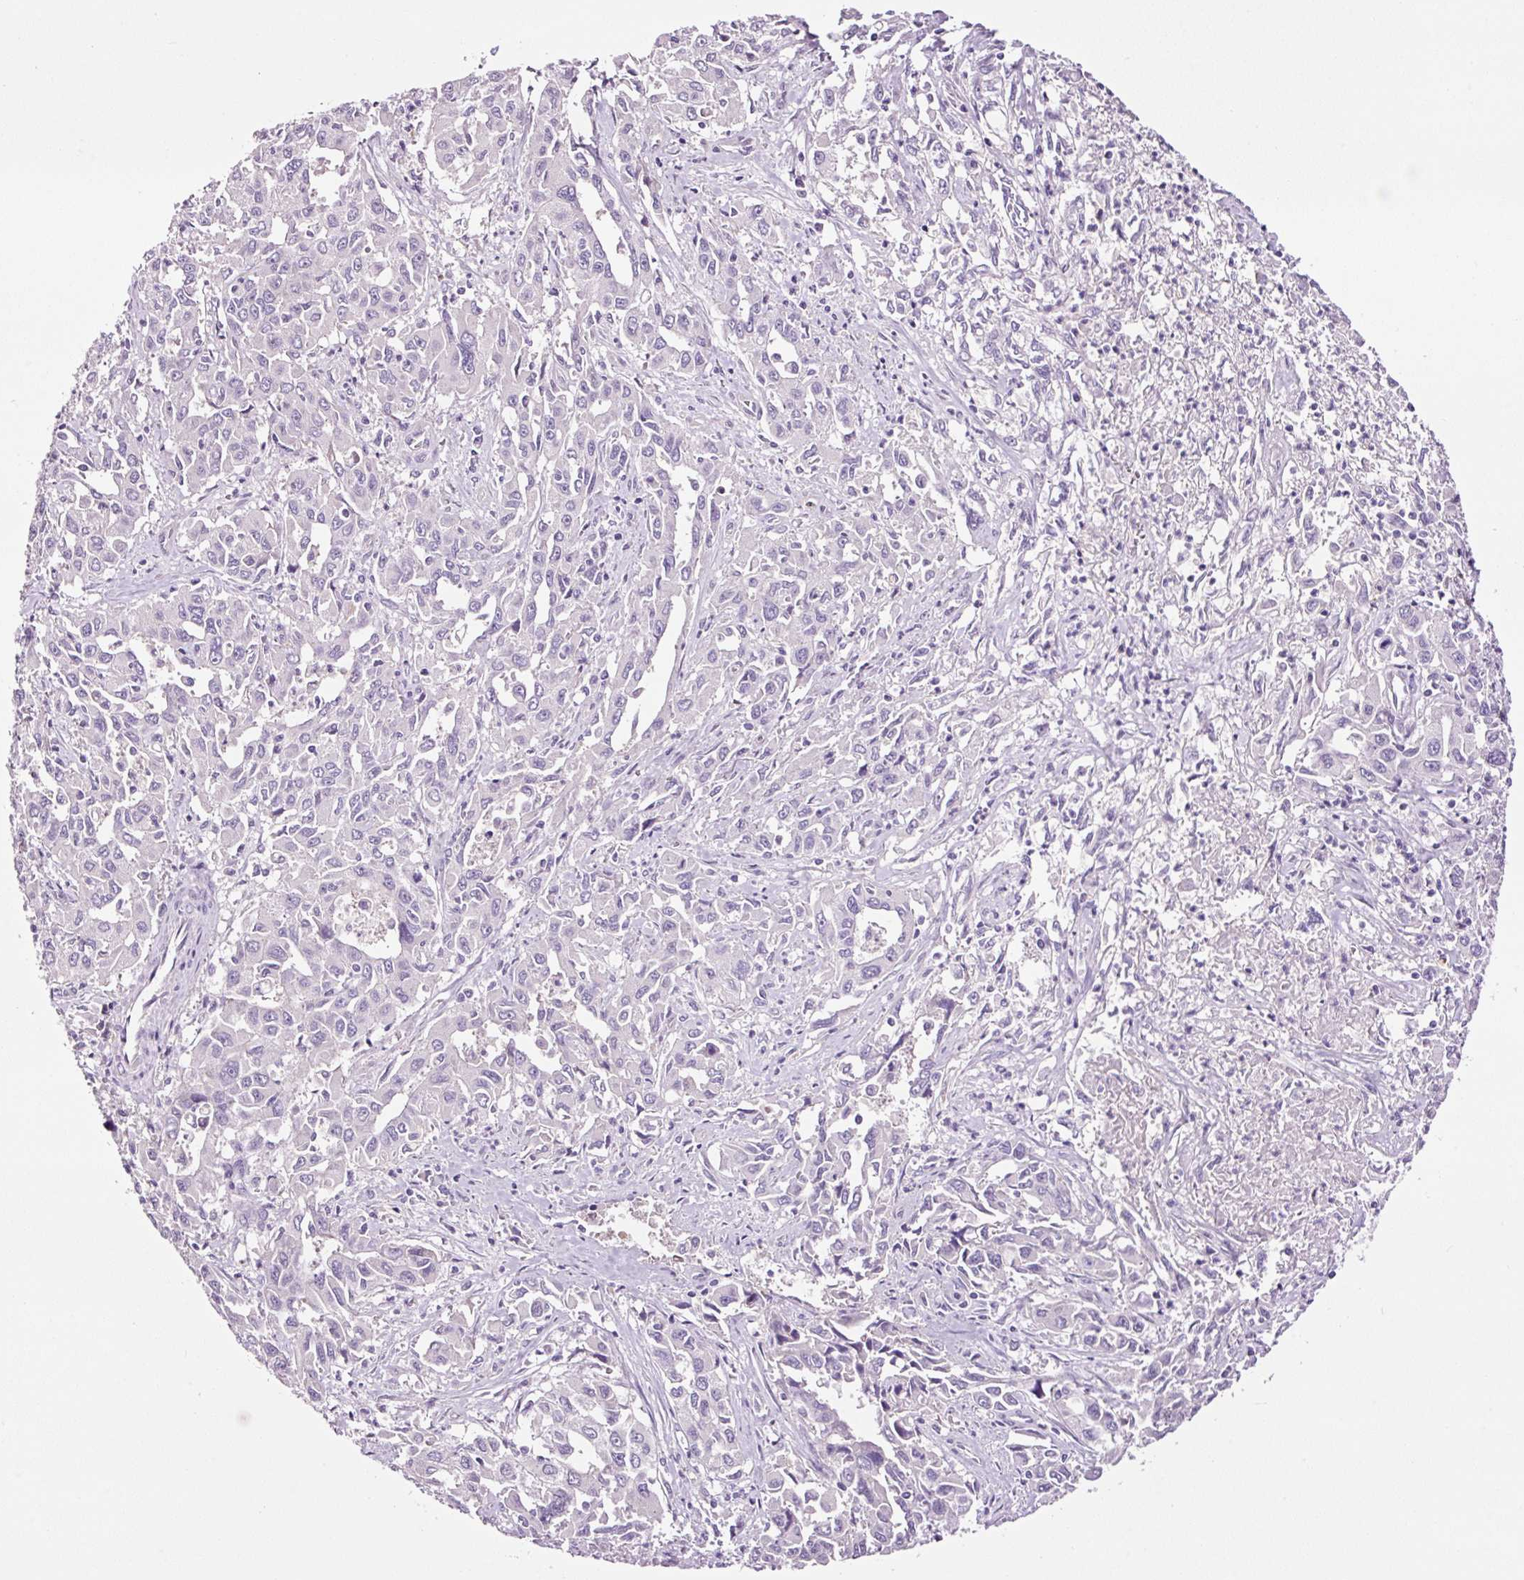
{"staining": {"intensity": "negative", "quantity": "none", "location": "none"}, "tissue": "liver cancer", "cell_type": "Tumor cells", "image_type": "cancer", "snomed": [{"axis": "morphology", "description": "Carcinoma, Hepatocellular, NOS"}, {"axis": "topography", "description": "Liver"}], "caption": "Tumor cells are negative for protein expression in human liver cancer (hepatocellular carcinoma). The staining is performed using DAB (3,3'-diaminobenzidine) brown chromogen with nuclei counter-stained in using hematoxylin.", "gene": "PAM", "patient": {"sex": "male", "age": 63}}